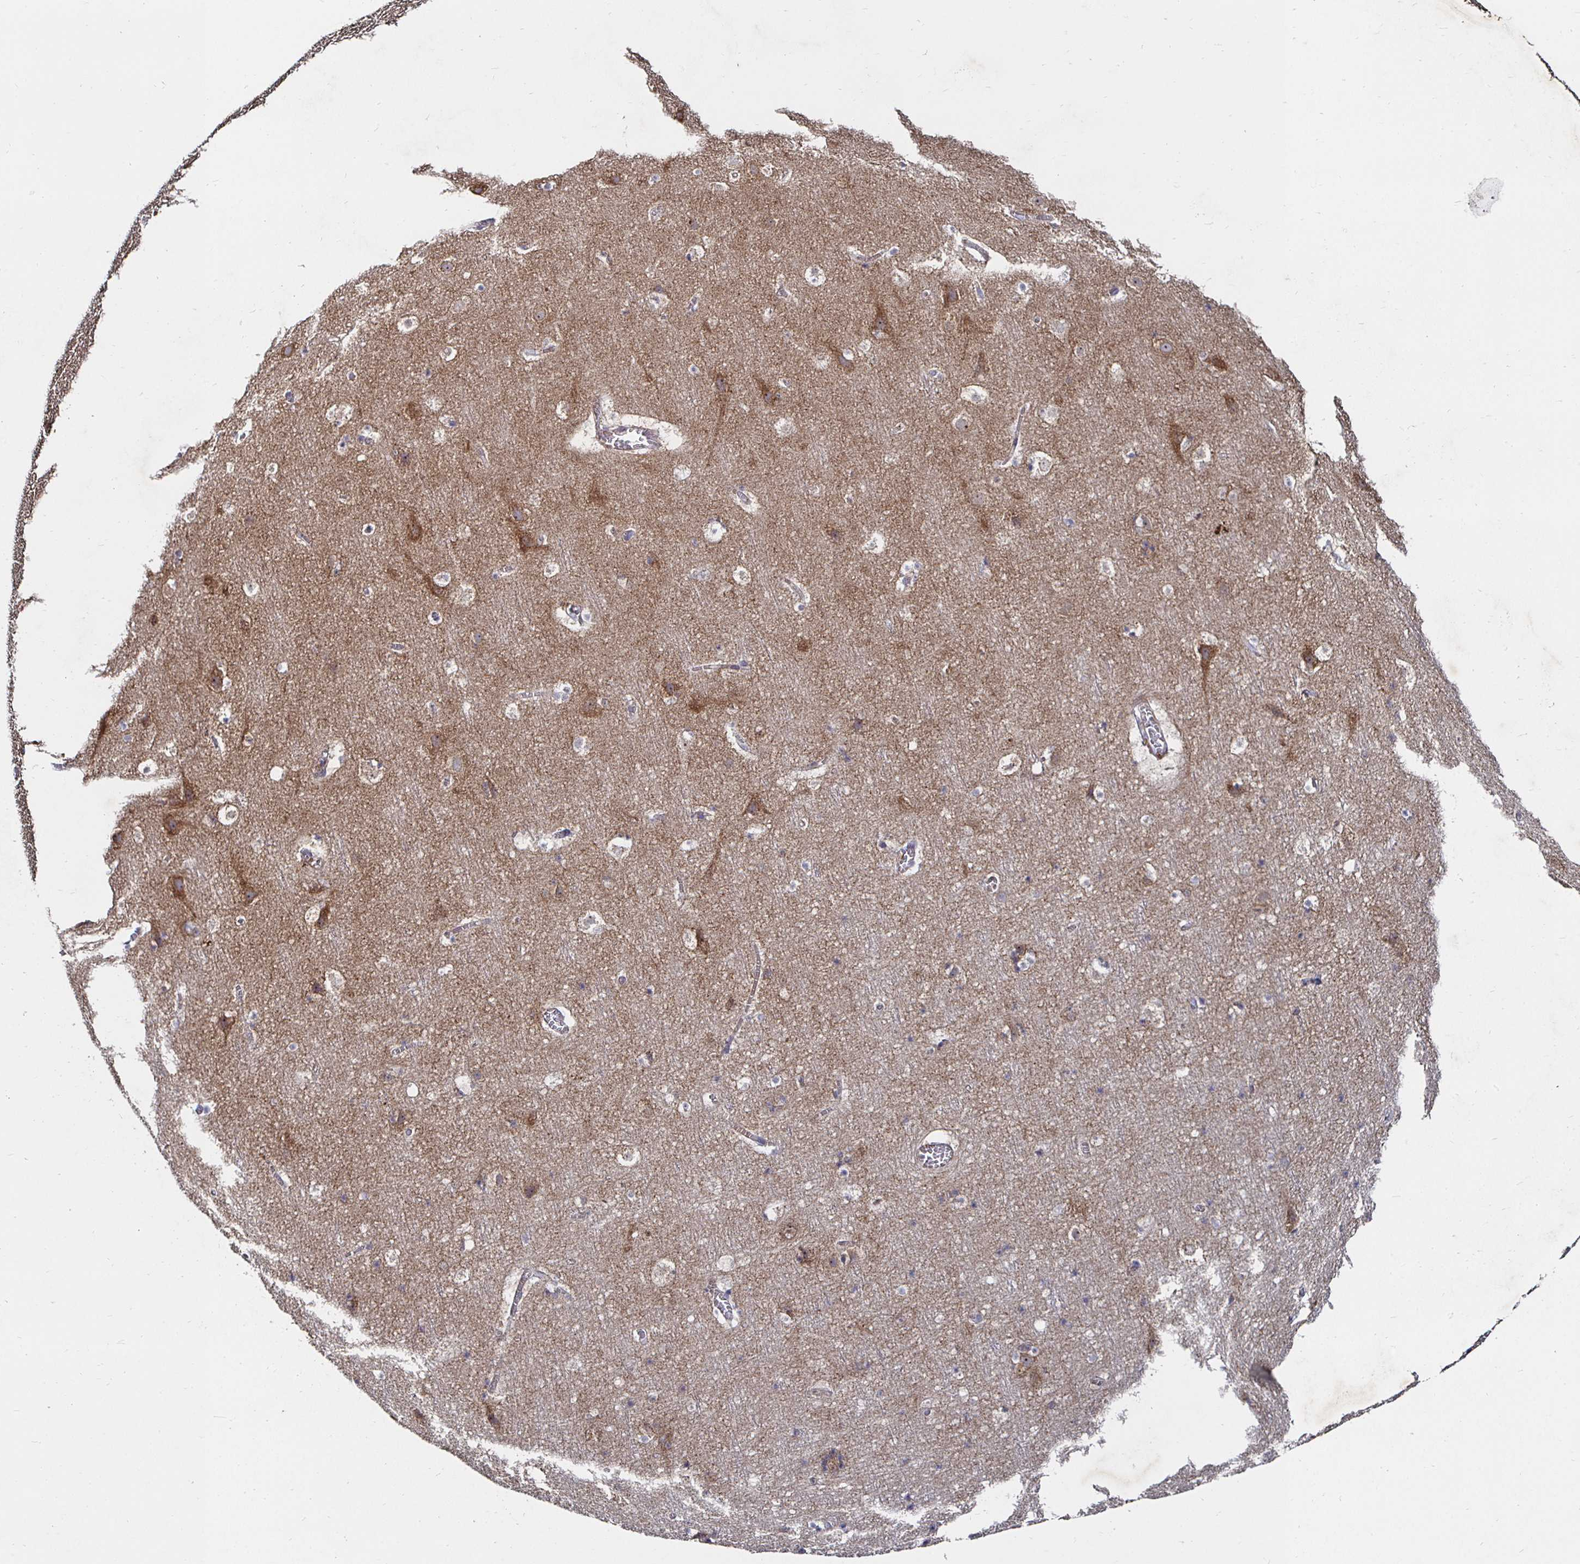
{"staining": {"intensity": "moderate", "quantity": "<25%", "location": "cytoplasmic/membranous"}, "tissue": "cerebral cortex", "cell_type": "Endothelial cells", "image_type": "normal", "snomed": [{"axis": "morphology", "description": "Normal tissue, NOS"}, {"axis": "topography", "description": "Cerebral cortex"}], "caption": "This is a histology image of immunohistochemistry (IHC) staining of normal cerebral cortex, which shows moderate positivity in the cytoplasmic/membranous of endothelial cells.", "gene": "NRSN1", "patient": {"sex": "female", "age": 42}}